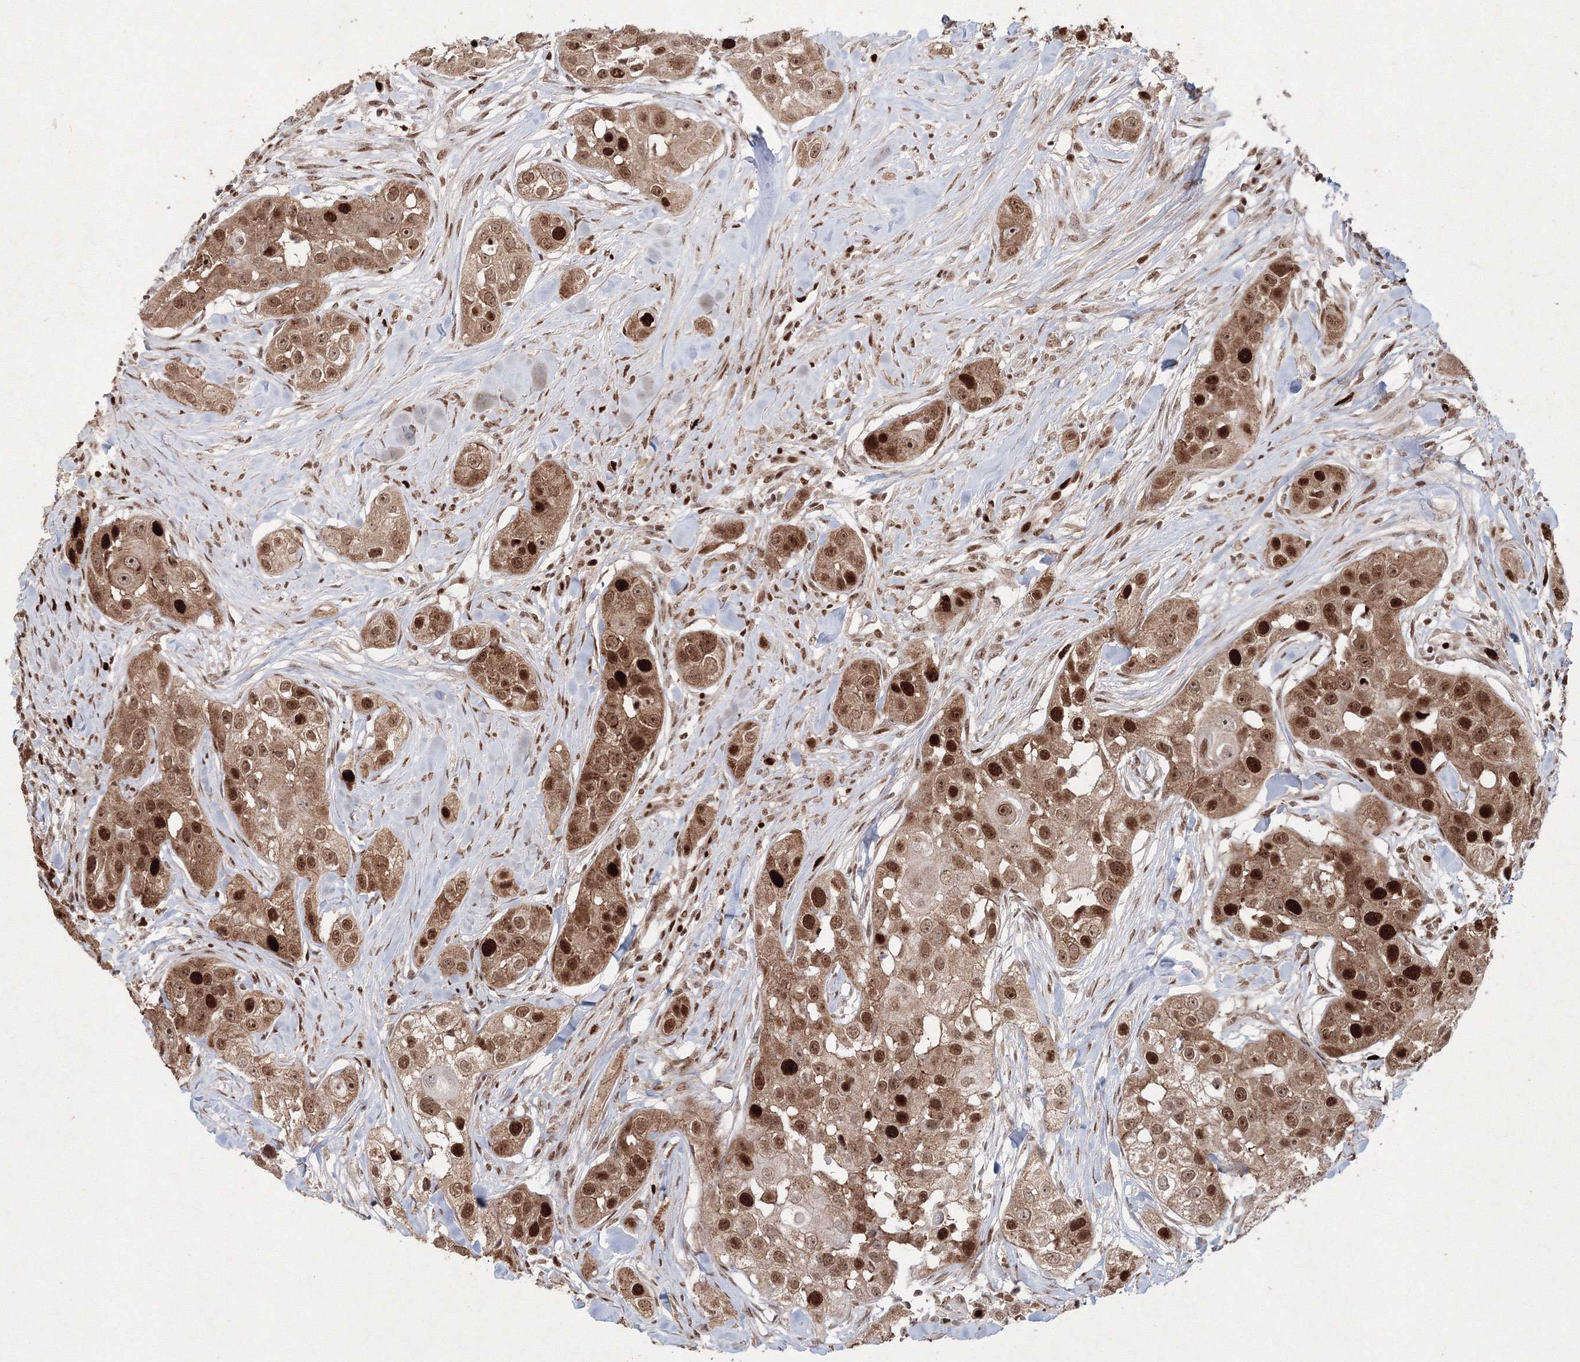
{"staining": {"intensity": "strong", "quantity": ">75%", "location": "cytoplasmic/membranous,nuclear"}, "tissue": "head and neck cancer", "cell_type": "Tumor cells", "image_type": "cancer", "snomed": [{"axis": "morphology", "description": "Normal tissue, NOS"}, {"axis": "morphology", "description": "Squamous cell carcinoma, NOS"}, {"axis": "topography", "description": "Skeletal muscle"}, {"axis": "topography", "description": "Head-Neck"}], "caption": "Strong cytoplasmic/membranous and nuclear protein expression is present in approximately >75% of tumor cells in head and neck squamous cell carcinoma. (brown staining indicates protein expression, while blue staining denotes nuclei).", "gene": "LIG1", "patient": {"sex": "male", "age": 51}}